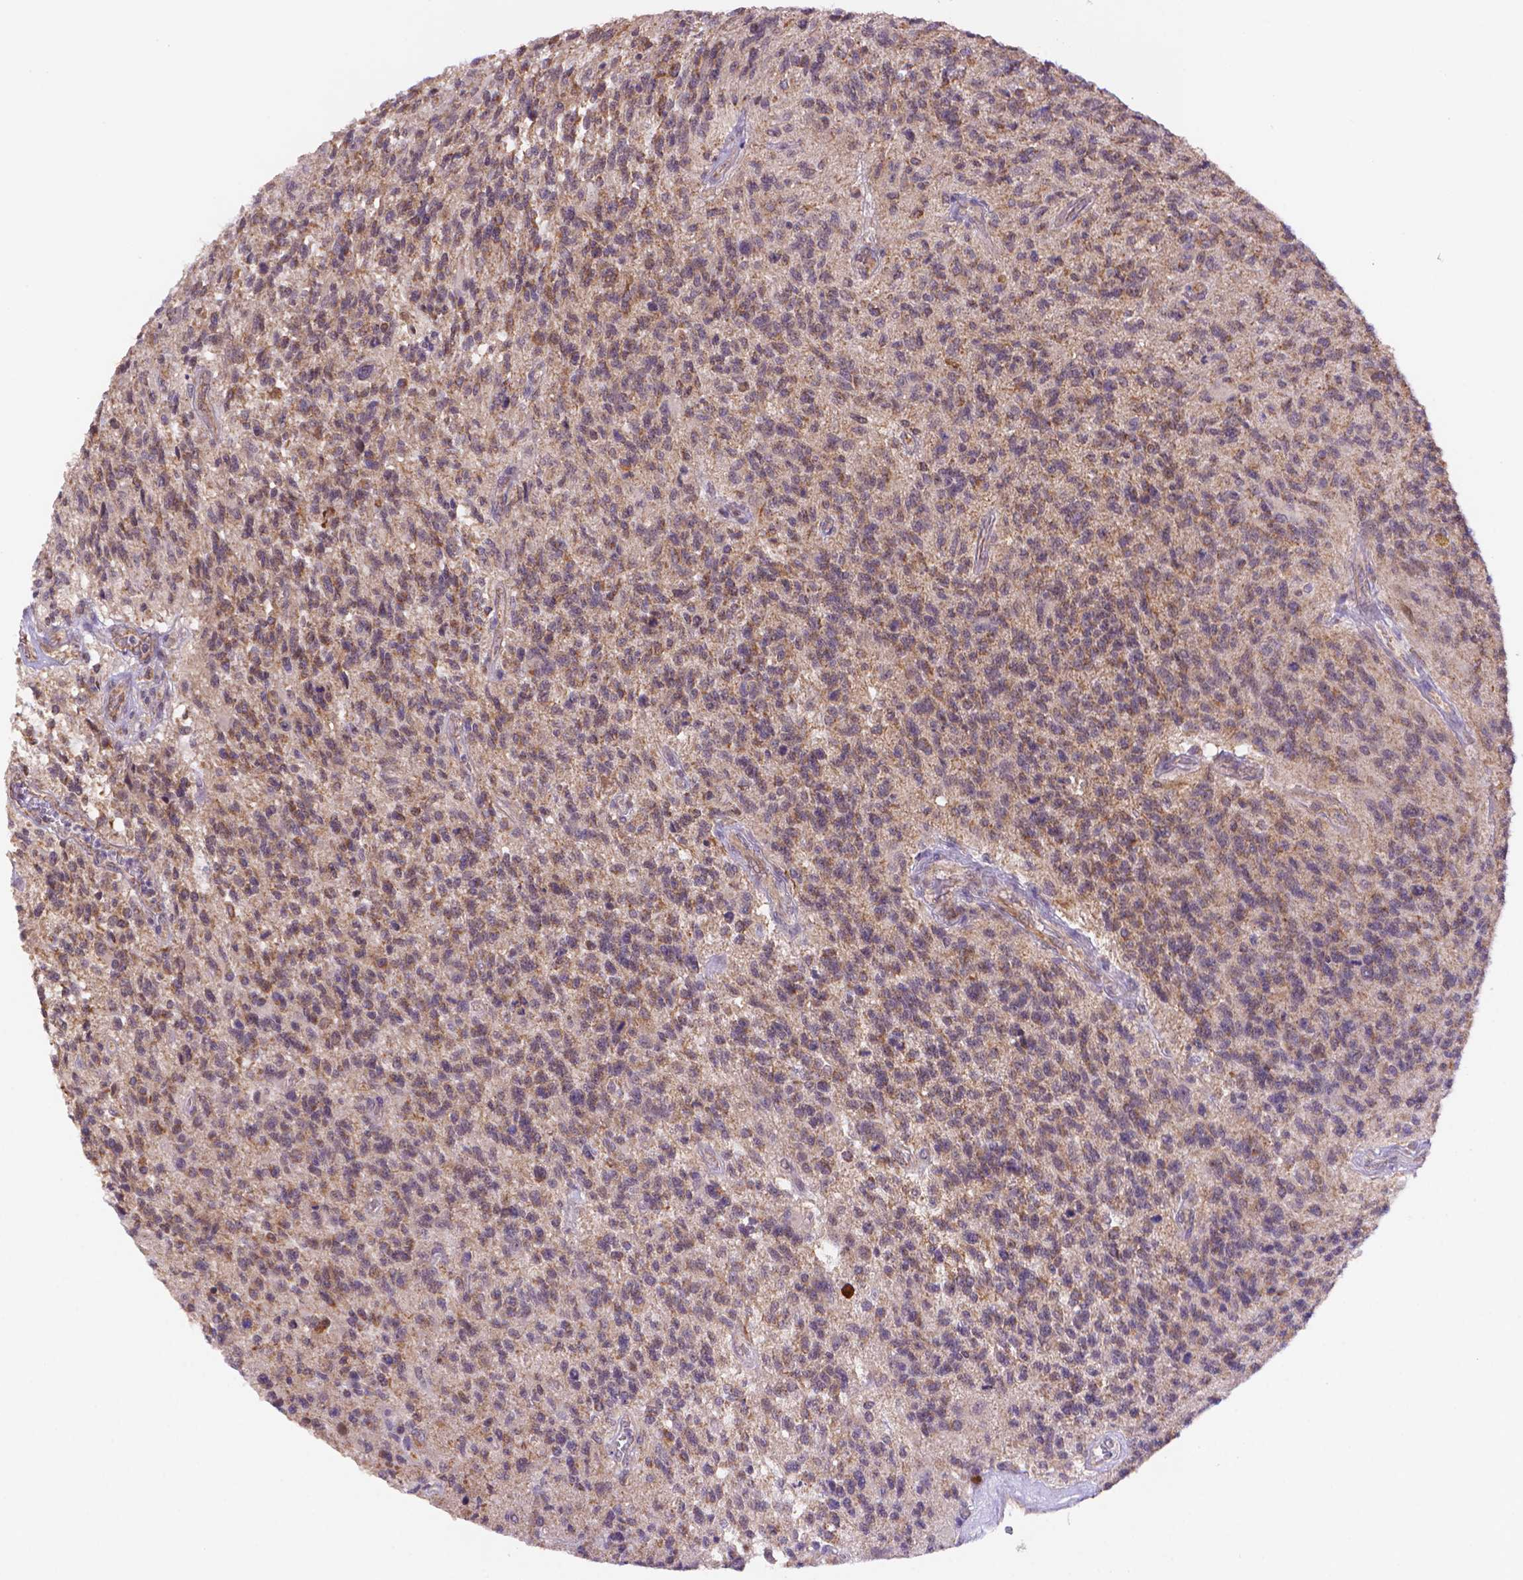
{"staining": {"intensity": "weak", "quantity": "25%-75%", "location": "cytoplasmic/membranous"}, "tissue": "glioma", "cell_type": "Tumor cells", "image_type": "cancer", "snomed": [{"axis": "morphology", "description": "Glioma, malignant, High grade"}, {"axis": "topography", "description": "Brain"}], "caption": "Immunohistochemical staining of human glioma shows low levels of weak cytoplasmic/membranous protein positivity in about 25%-75% of tumor cells.", "gene": "CYYR1", "patient": {"sex": "male", "age": 56}}